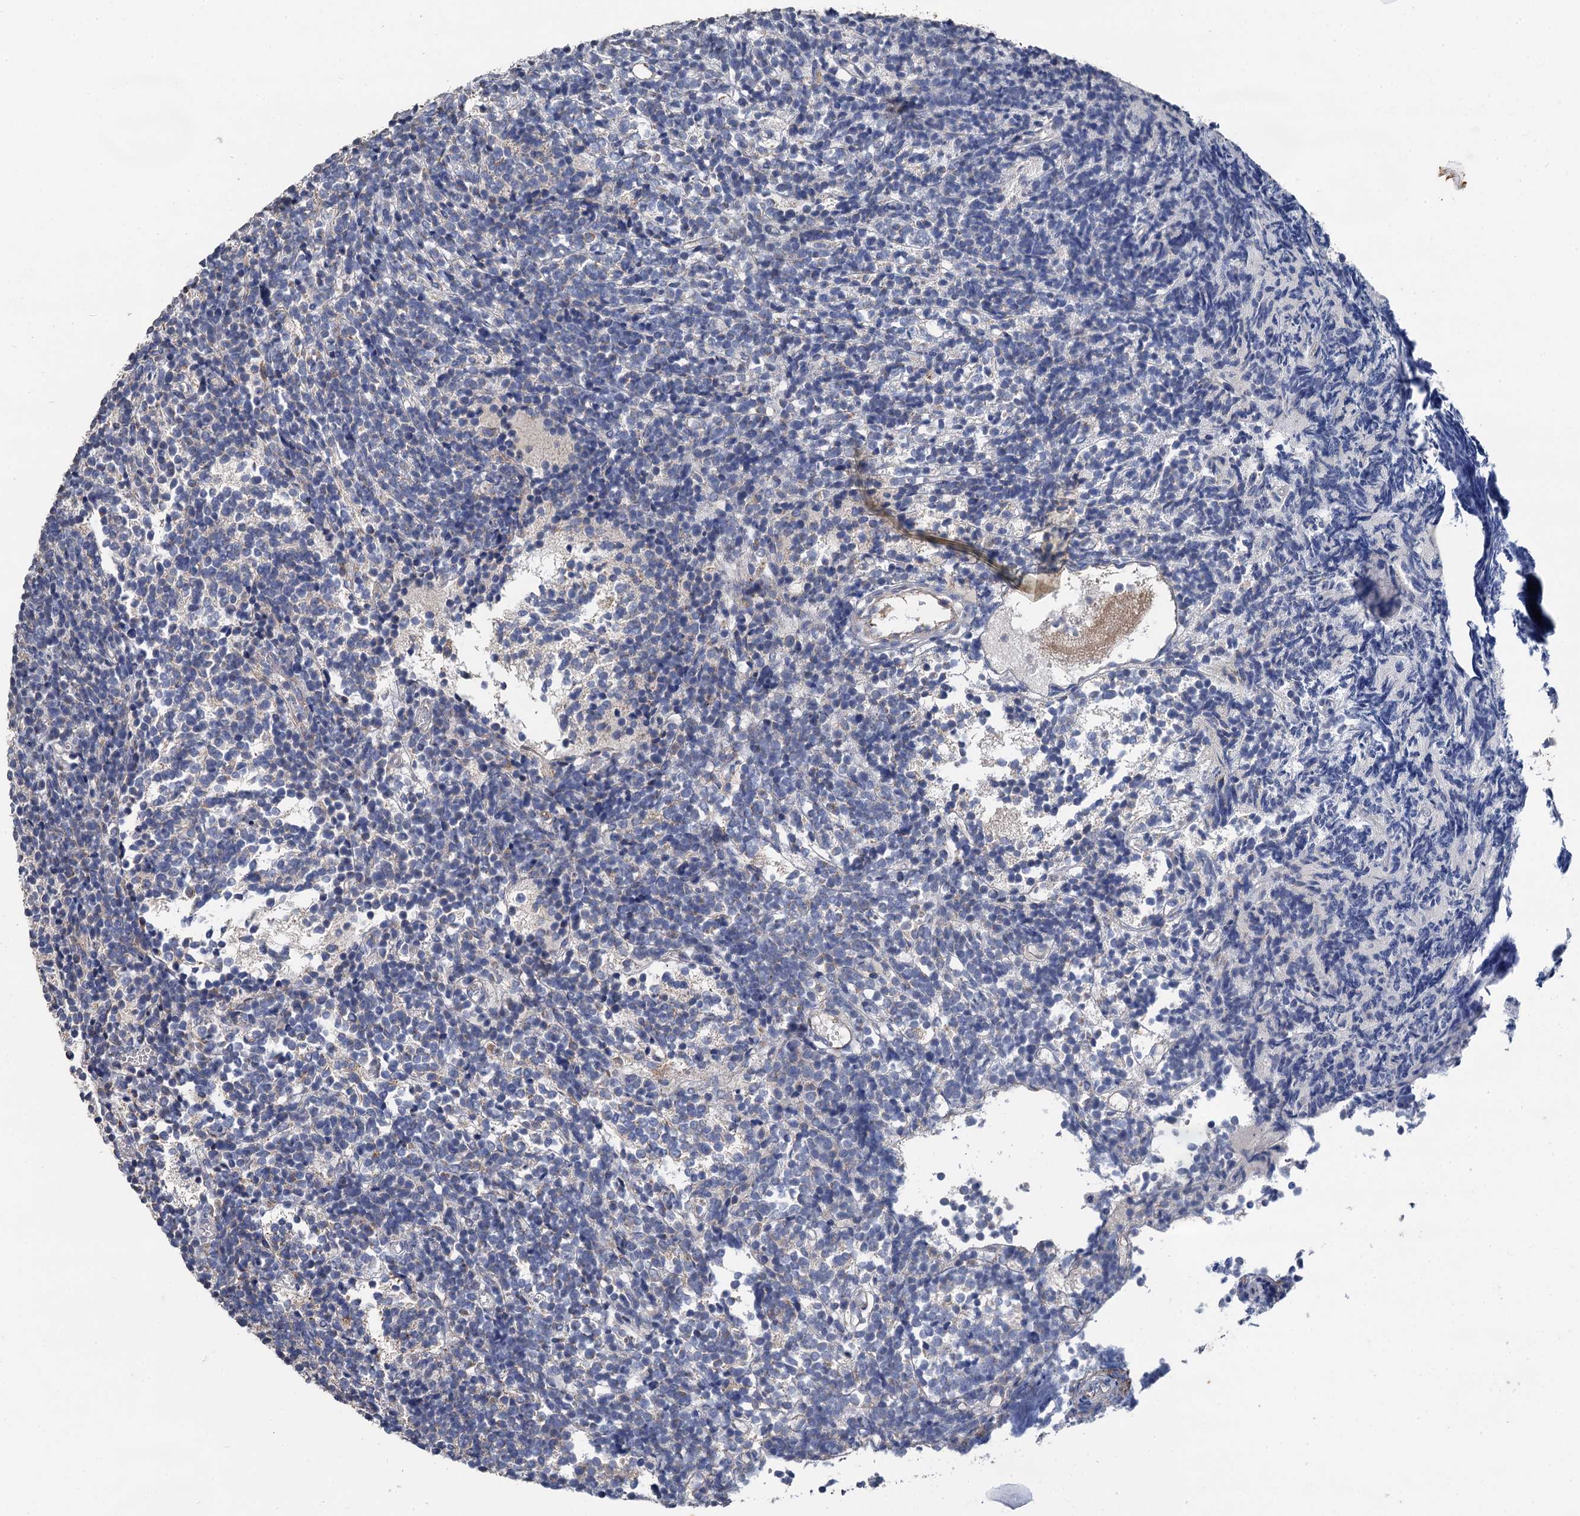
{"staining": {"intensity": "negative", "quantity": "none", "location": "none"}, "tissue": "glioma", "cell_type": "Tumor cells", "image_type": "cancer", "snomed": [{"axis": "morphology", "description": "Glioma, malignant, Low grade"}, {"axis": "topography", "description": "Brain"}], "caption": "DAB immunohistochemical staining of low-grade glioma (malignant) displays no significant positivity in tumor cells.", "gene": "SPRYD3", "patient": {"sex": "female", "age": 1}}